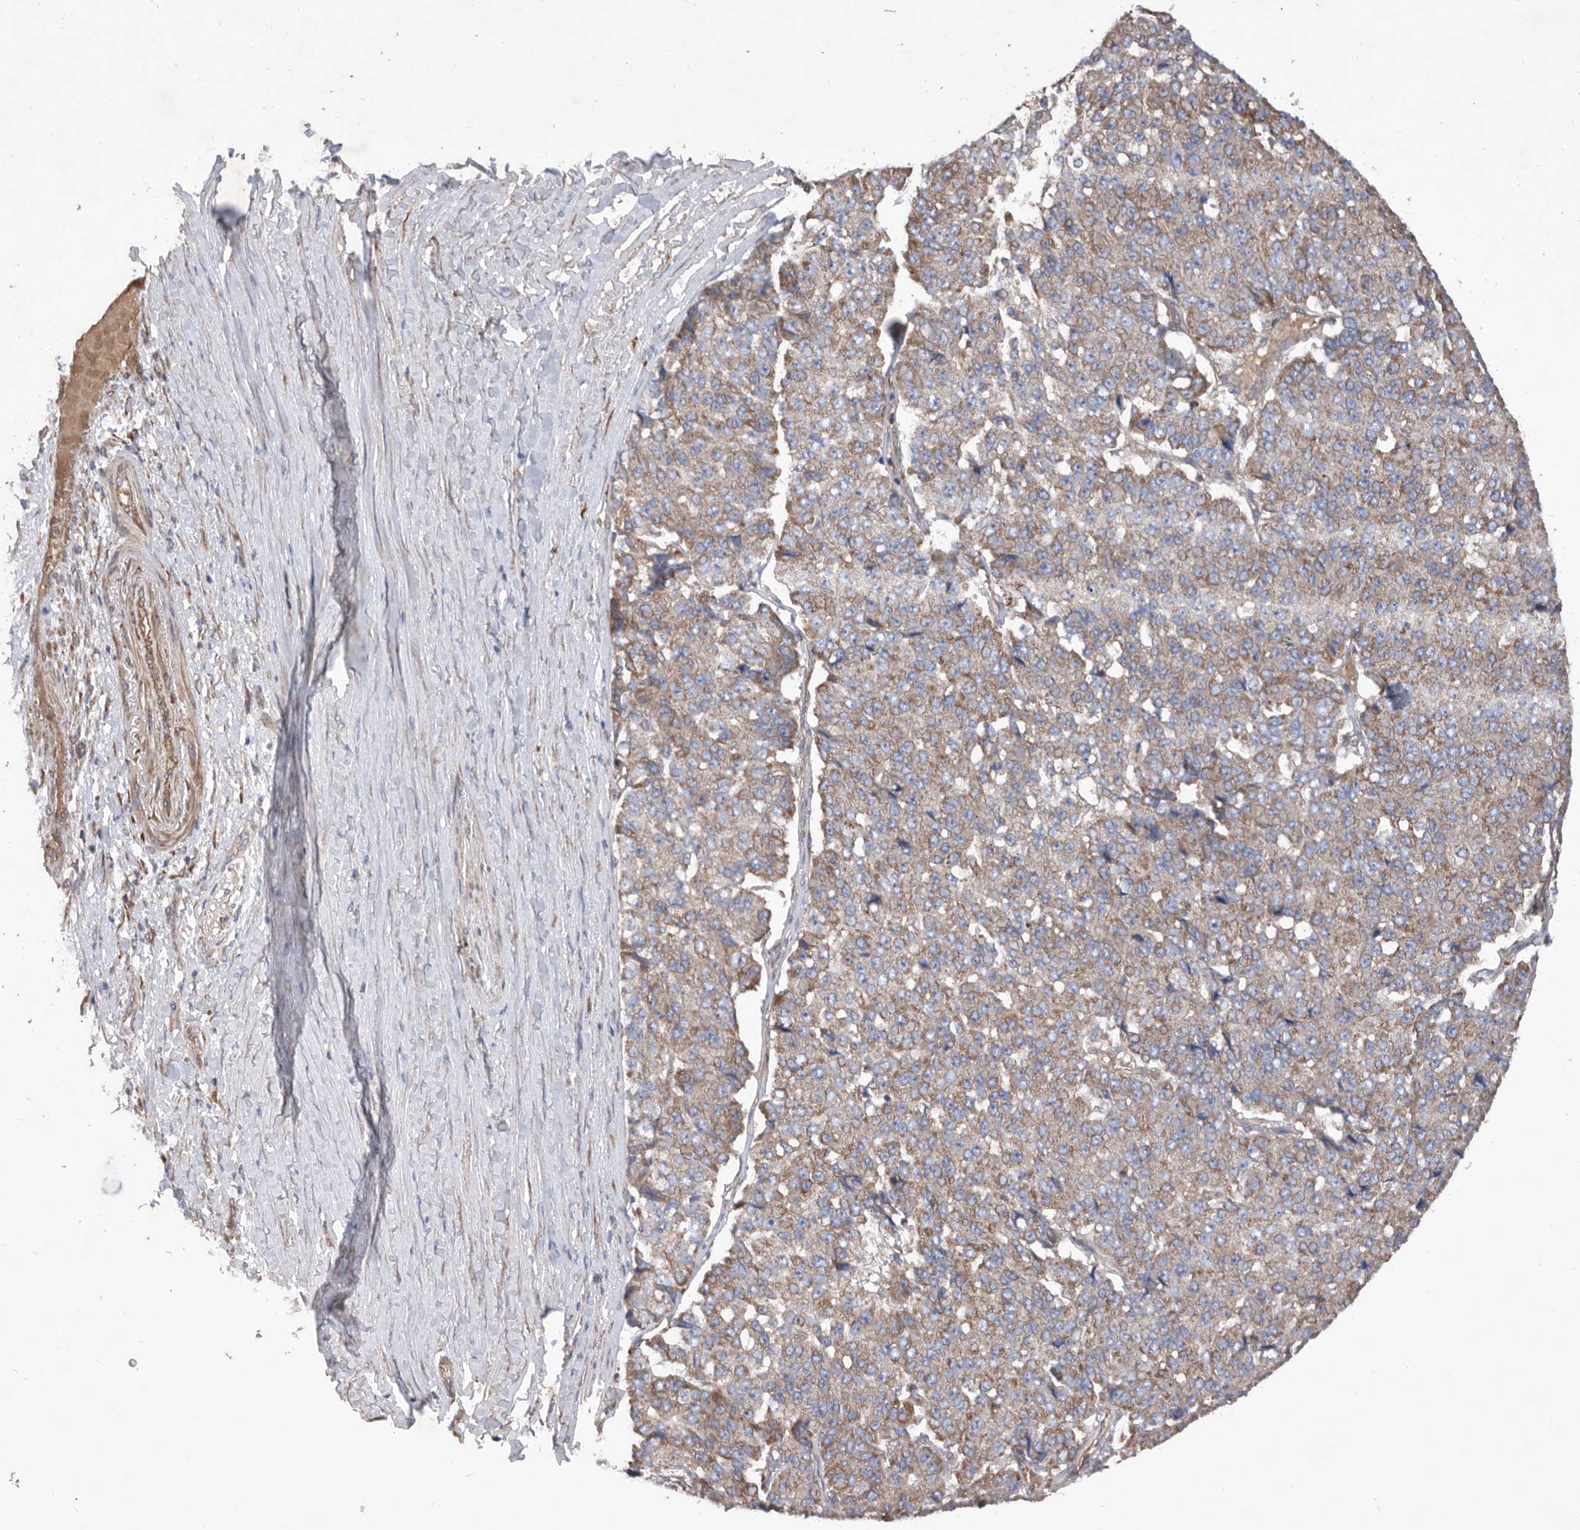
{"staining": {"intensity": "moderate", "quantity": ">75%", "location": "cytoplasmic/membranous"}, "tissue": "pancreatic cancer", "cell_type": "Tumor cells", "image_type": "cancer", "snomed": [{"axis": "morphology", "description": "Adenocarcinoma, NOS"}, {"axis": "topography", "description": "Pancreas"}], "caption": "Human pancreatic cancer stained with a protein marker displays moderate staining in tumor cells.", "gene": "ATP13A3", "patient": {"sex": "male", "age": 50}}